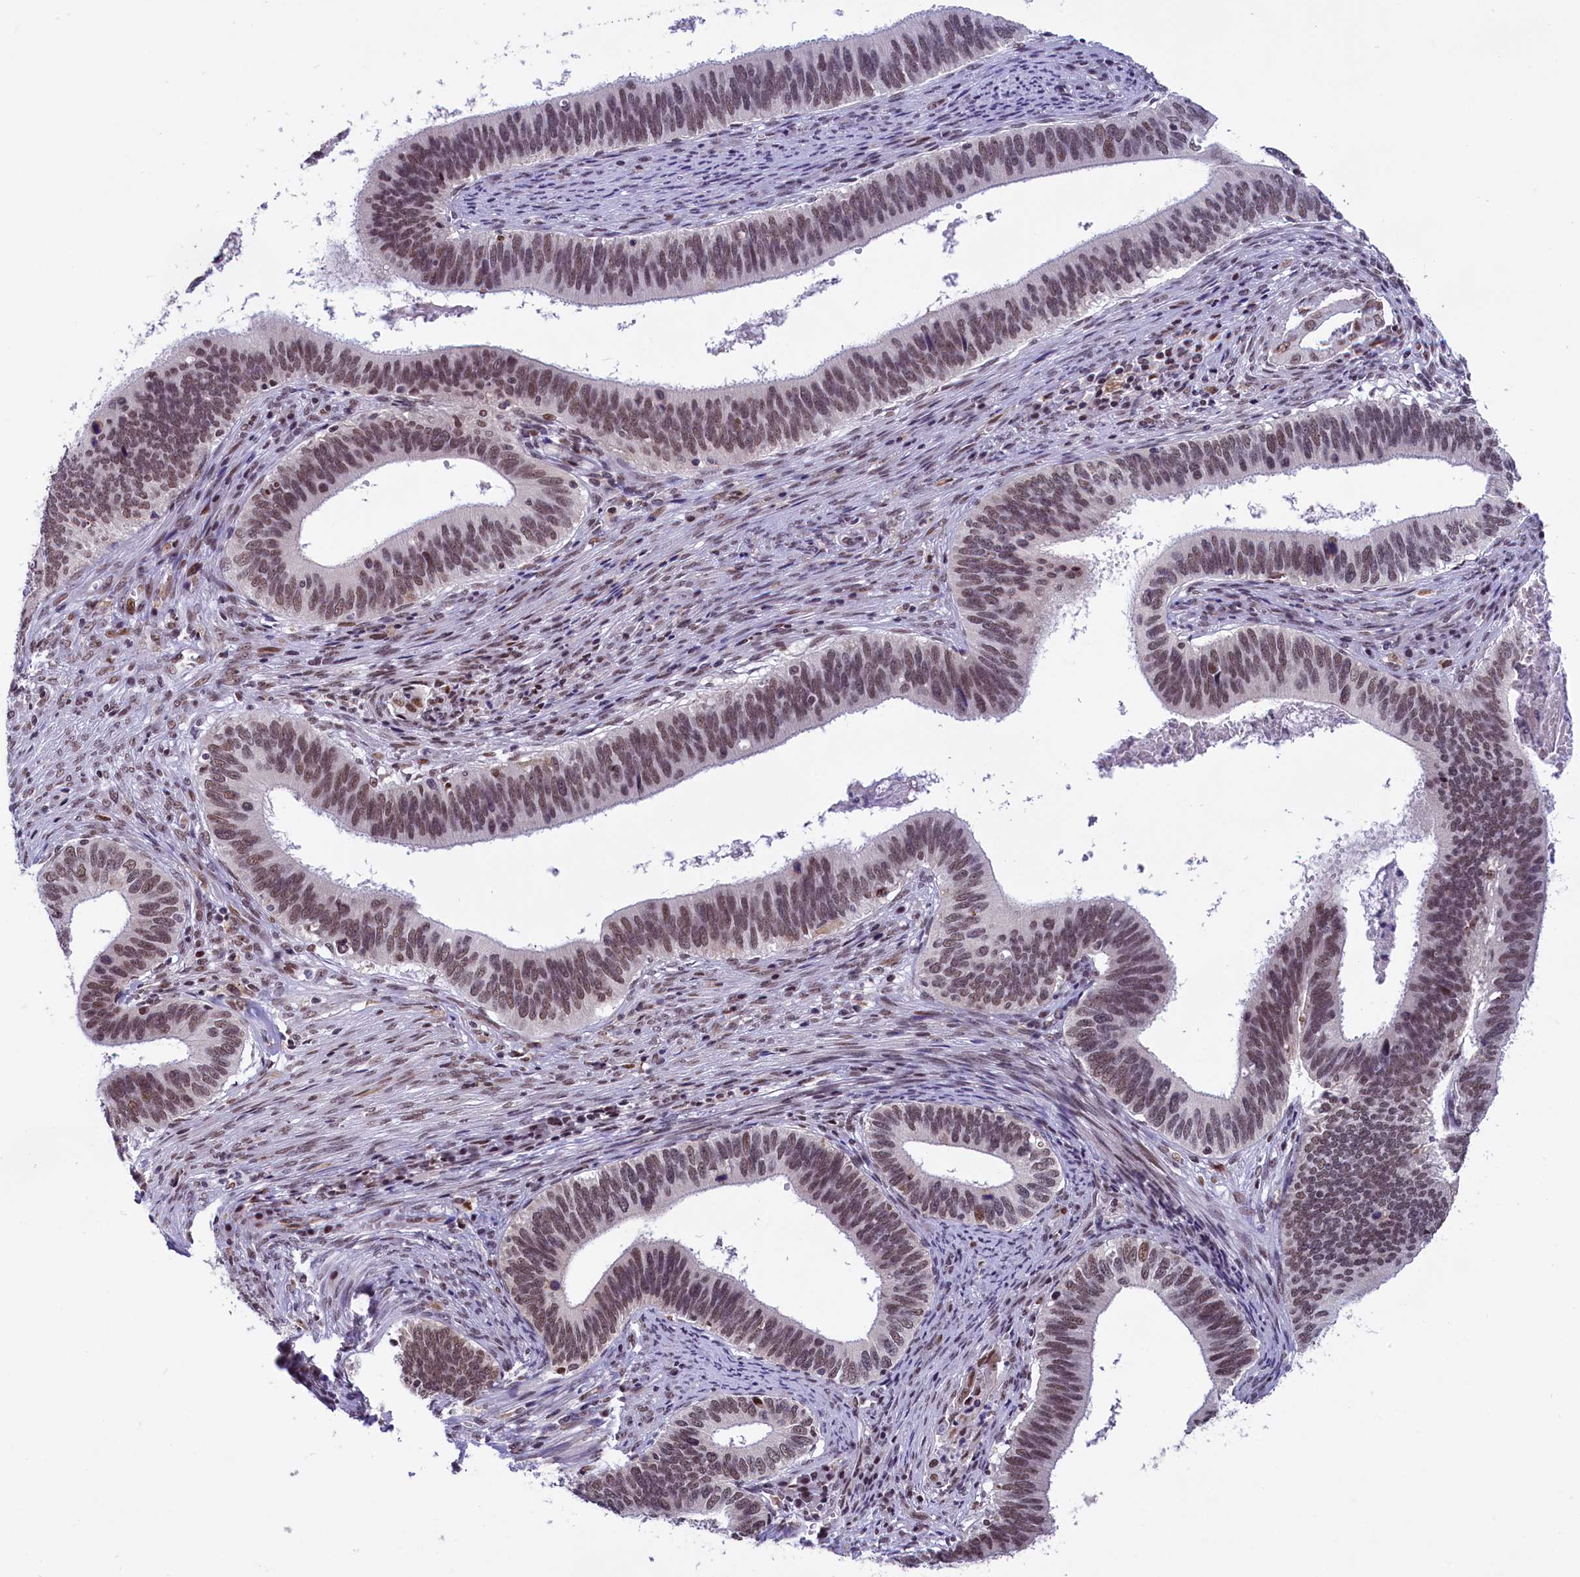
{"staining": {"intensity": "moderate", "quantity": ">75%", "location": "nuclear"}, "tissue": "cervical cancer", "cell_type": "Tumor cells", "image_type": "cancer", "snomed": [{"axis": "morphology", "description": "Adenocarcinoma, NOS"}, {"axis": "topography", "description": "Cervix"}], "caption": "Cervical adenocarcinoma stained with immunohistochemistry shows moderate nuclear expression in about >75% of tumor cells.", "gene": "CDYL2", "patient": {"sex": "female", "age": 42}}